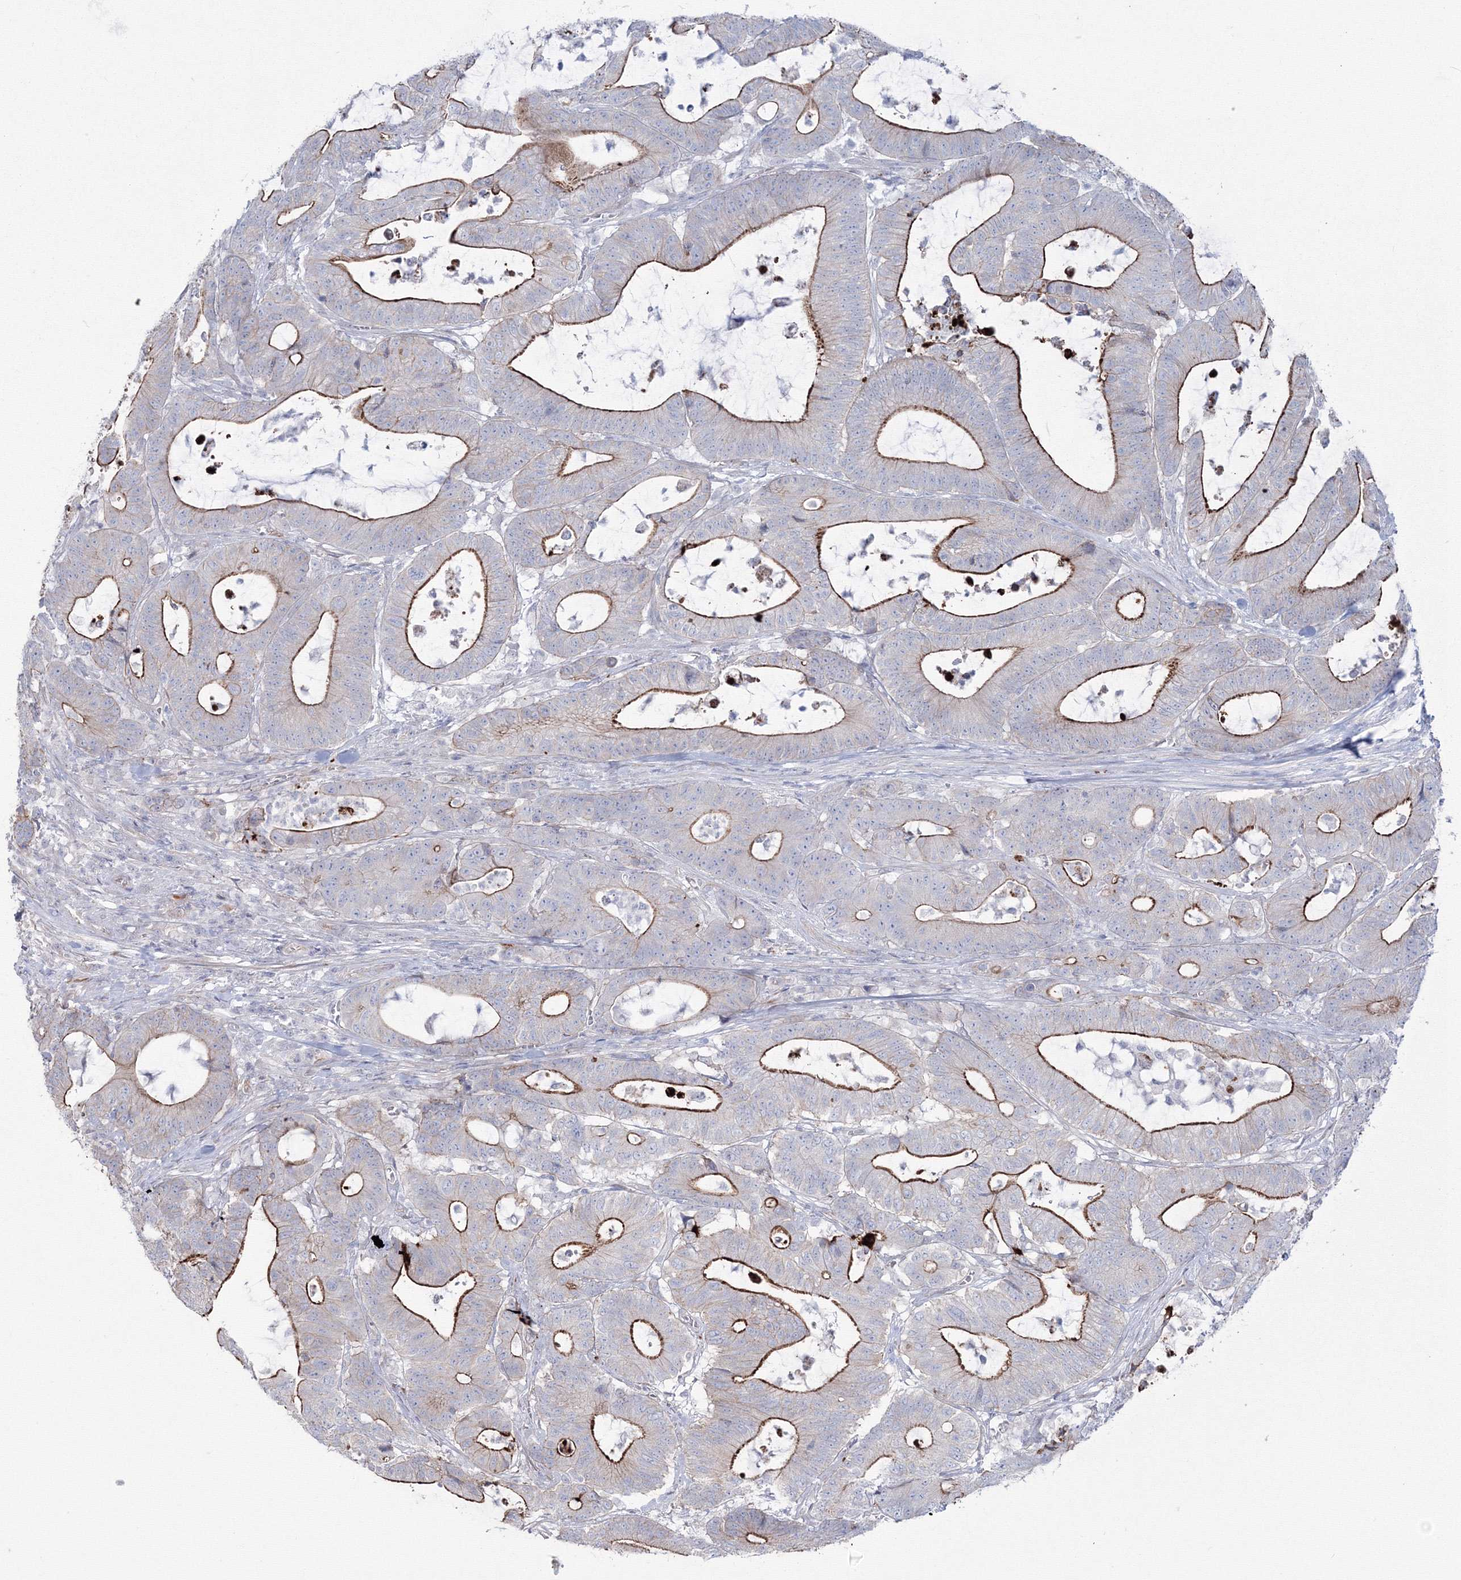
{"staining": {"intensity": "strong", "quantity": "25%-75%", "location": "cytoplasmic/membranous"}, "tissue": "colorectal cancer", "cell_type": "Tumor cells", "image_type": "cancer", "snomed": [{"axis": "morphology", "description": "Adenocarcinoma, NOS"}, {"axis": "topography", "description": "Colon"}], "caption": "A photomicrograph of colorectal cancer stained for a protein exhibits strong cytoplasmic/membranous brown staining in tumor cells.", "gene": "HYAL2", "patient": {"sex": "female", "age": 84}}